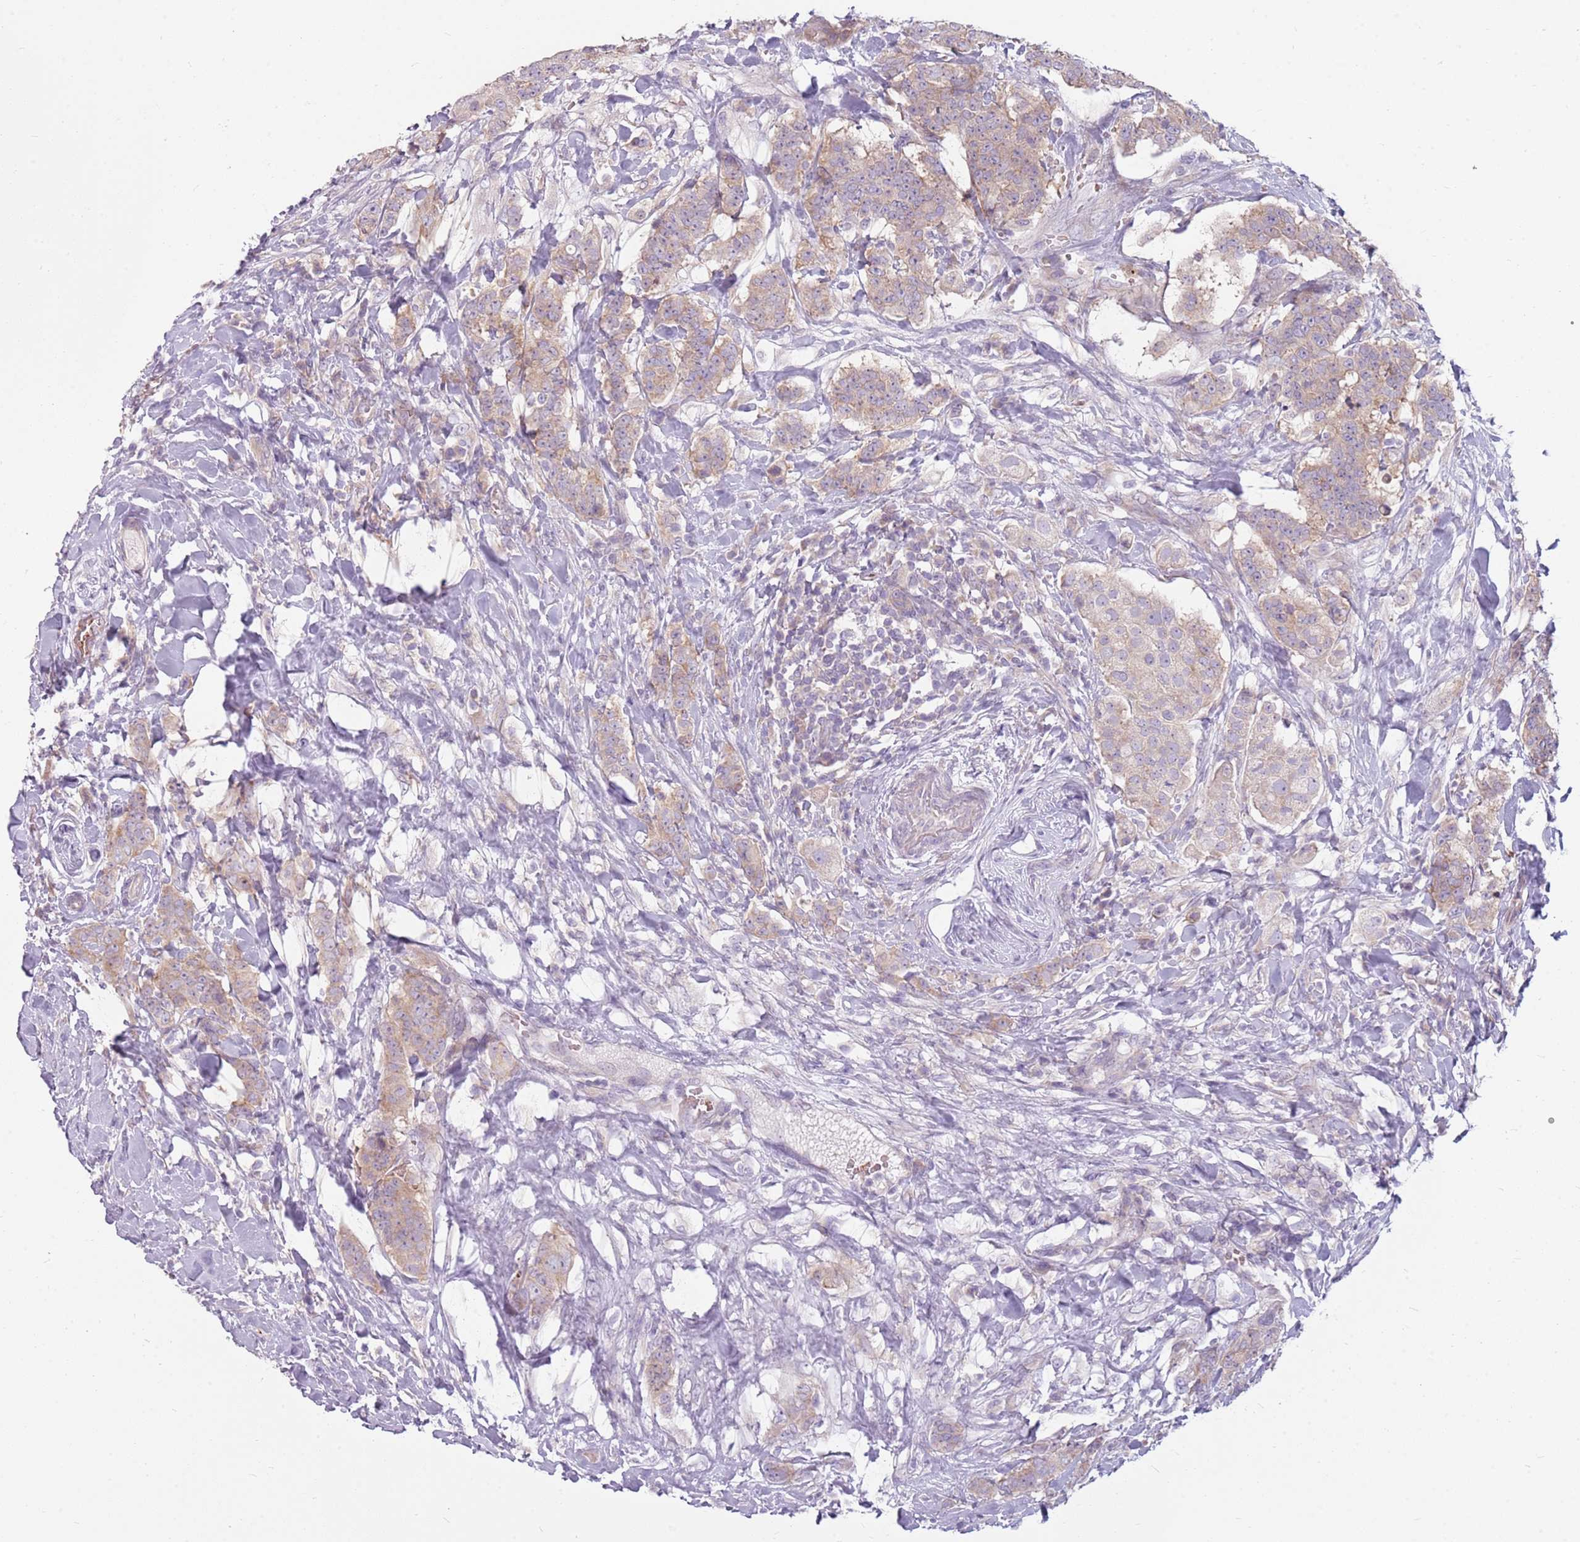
{"staining": {"intensity": "weak", "quantity": ">75%", "location": "cytoplasmic/membranous"}, "tissue": "breast cancer", "cell_type": "Tumor cells", "image_type": "cancer", "snomed": [{"axis": "morphology", "description": "Duct carcinoma"}, {"axis": "topography", "description": "Breast"}], "caption": "This histopathology image reveals immunohistochemistry staining of intraductal carcinoma (breast), with low weak cytoplasmic/membranous staining in about >75% of tumor cells.", "gene": "HSPA14", "patient": {"sex": "female", "age": 40}}